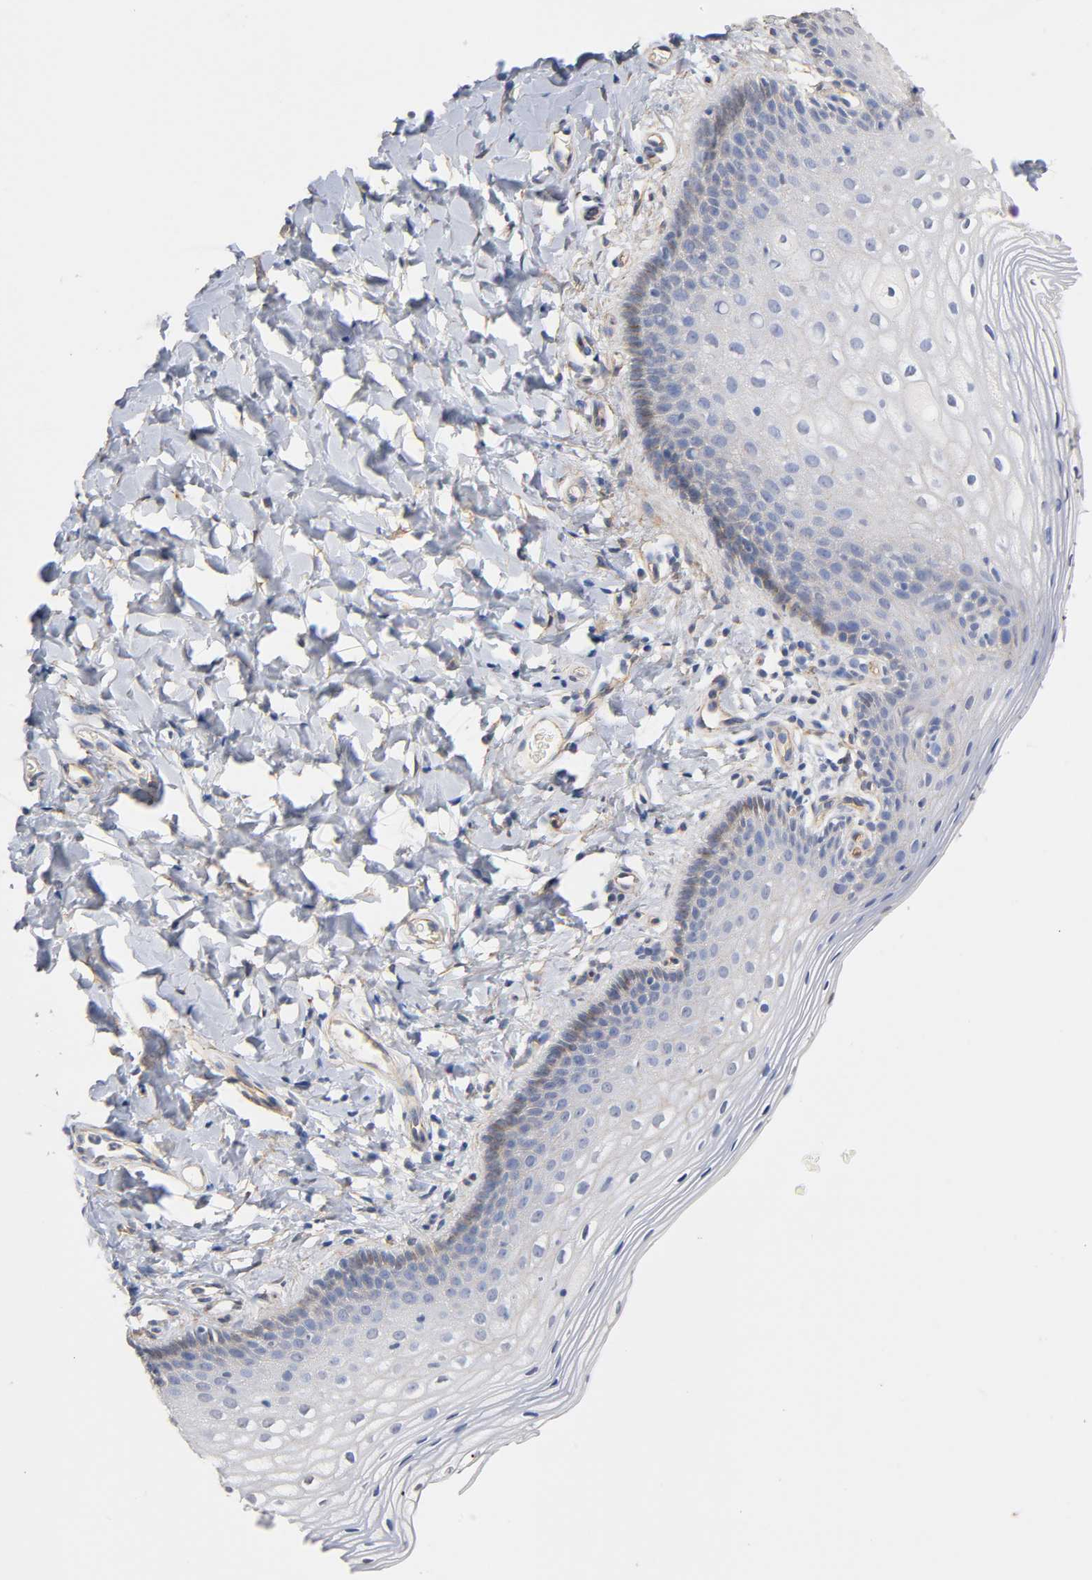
{"staining": {"intensity": "negative", "quantity": "none", "location": "none"}, "tissue": "vagina", "cell_type": "Squamous epithelial cells", "image_type": "normal", "snomed": [{"axis": "morphology", "description": "Normal tissue, NOS"}, {"axis": "topography", "description": "Vagina"}], "caption": "Histopathology image shows no significant protein staining in squamous epithelial cells of normal vagina. (DAB (3,3'-diaminobenzidine) immunohistochemistry (IHC), high magnification).", "gene": "SPTAN1", "patient": {"sex": "female", "age": 55}}